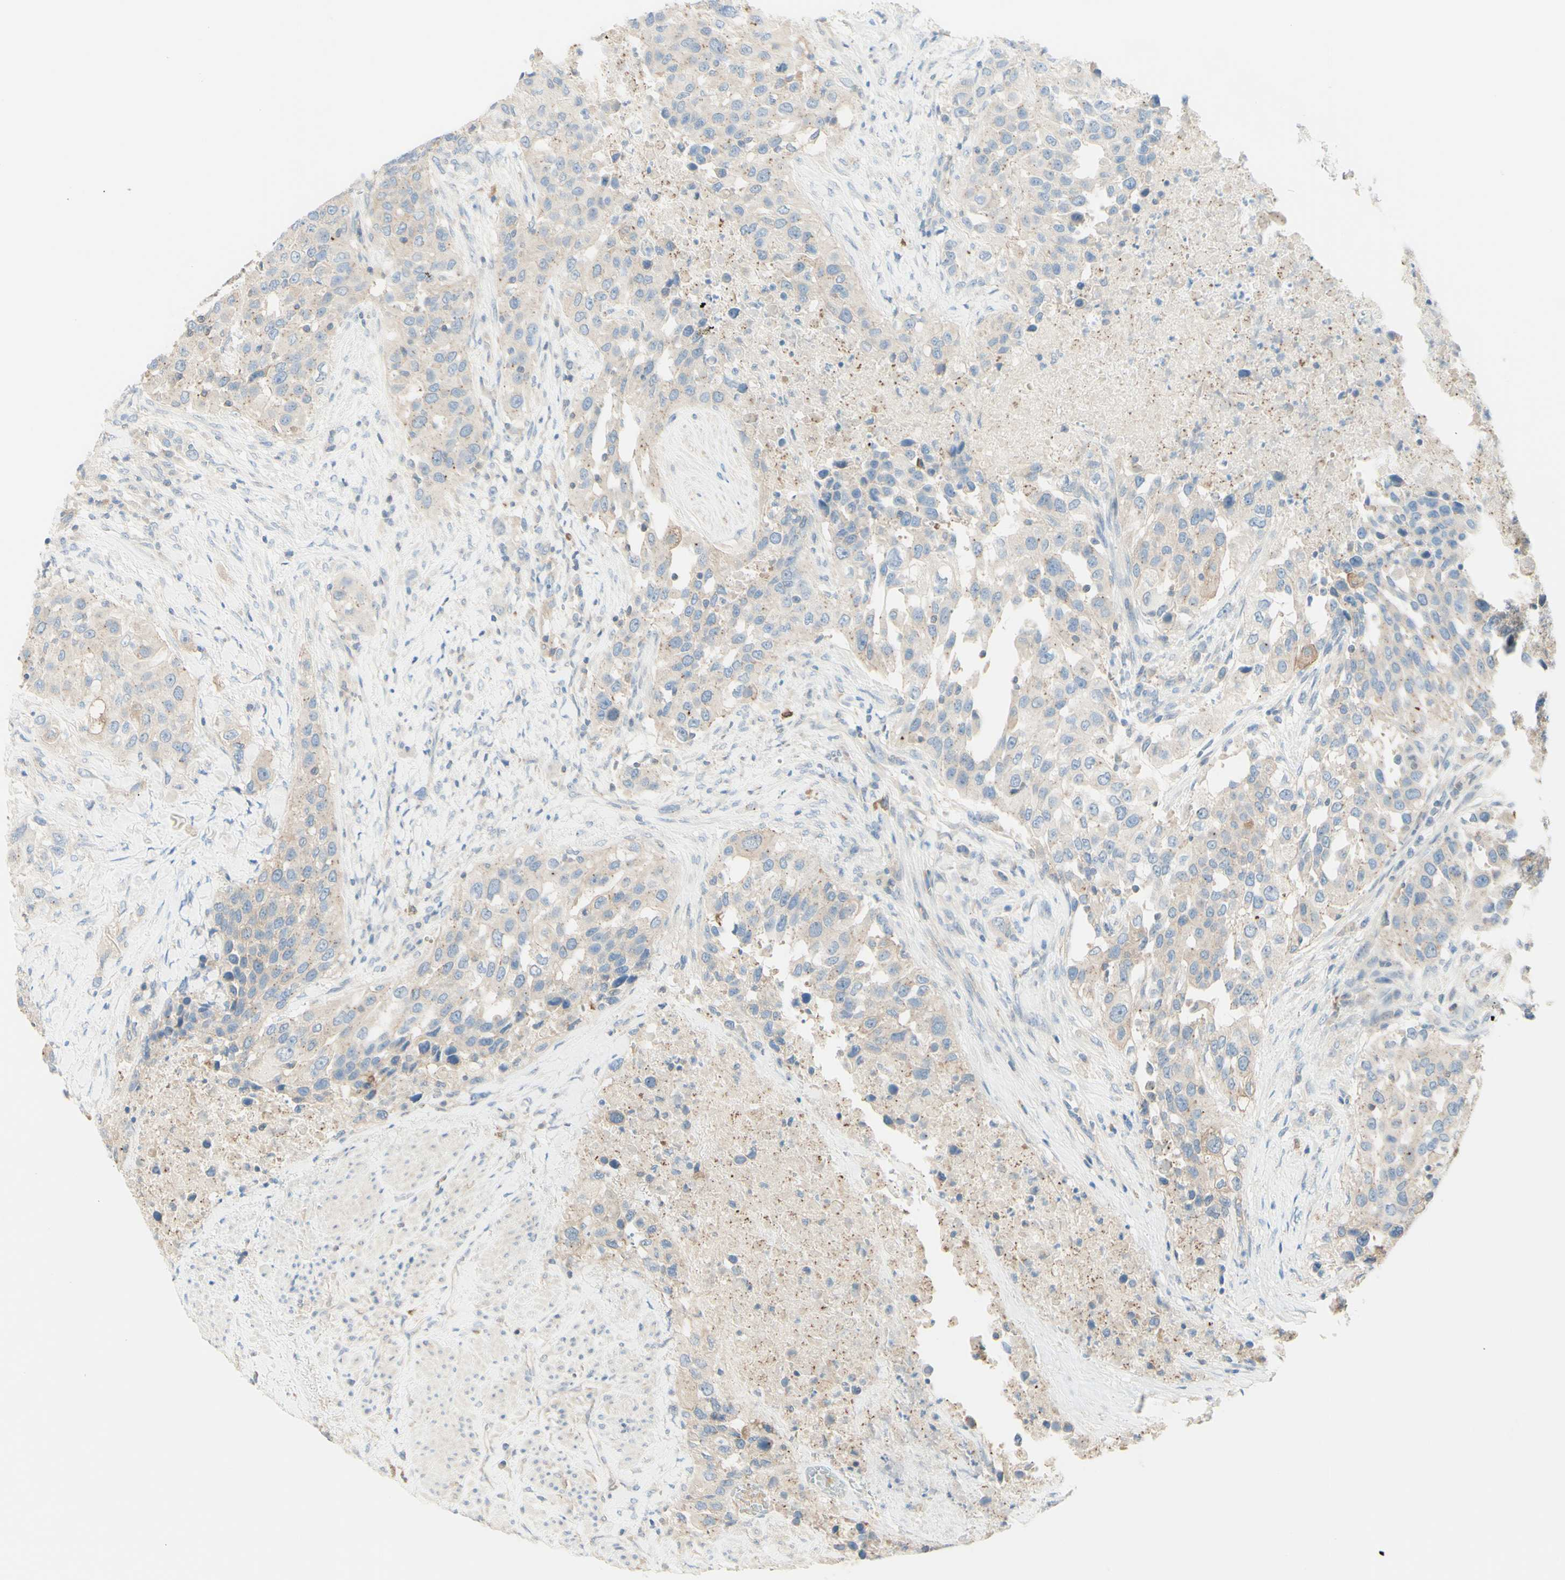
{"staining": {"intensity": "weak", "quantity": "<25%", "location": "cytoplasmic/membranous"}, "tissue": "urothelial cancer", "cell_type": "Tumor cells", "image_type": "cancer", "snomed": [{"axis": "morphology", "description": "Urothelial carcinoma, High grade"}, {"axis": "topography", "description": "Urinary bladder"}], "caption": "The micrograph exhibits no significant staining in tumor cells of urothelial carcinoma (high-grade).", "gene": "MTM1", "patient": {"sex": "female", "age": 80}}